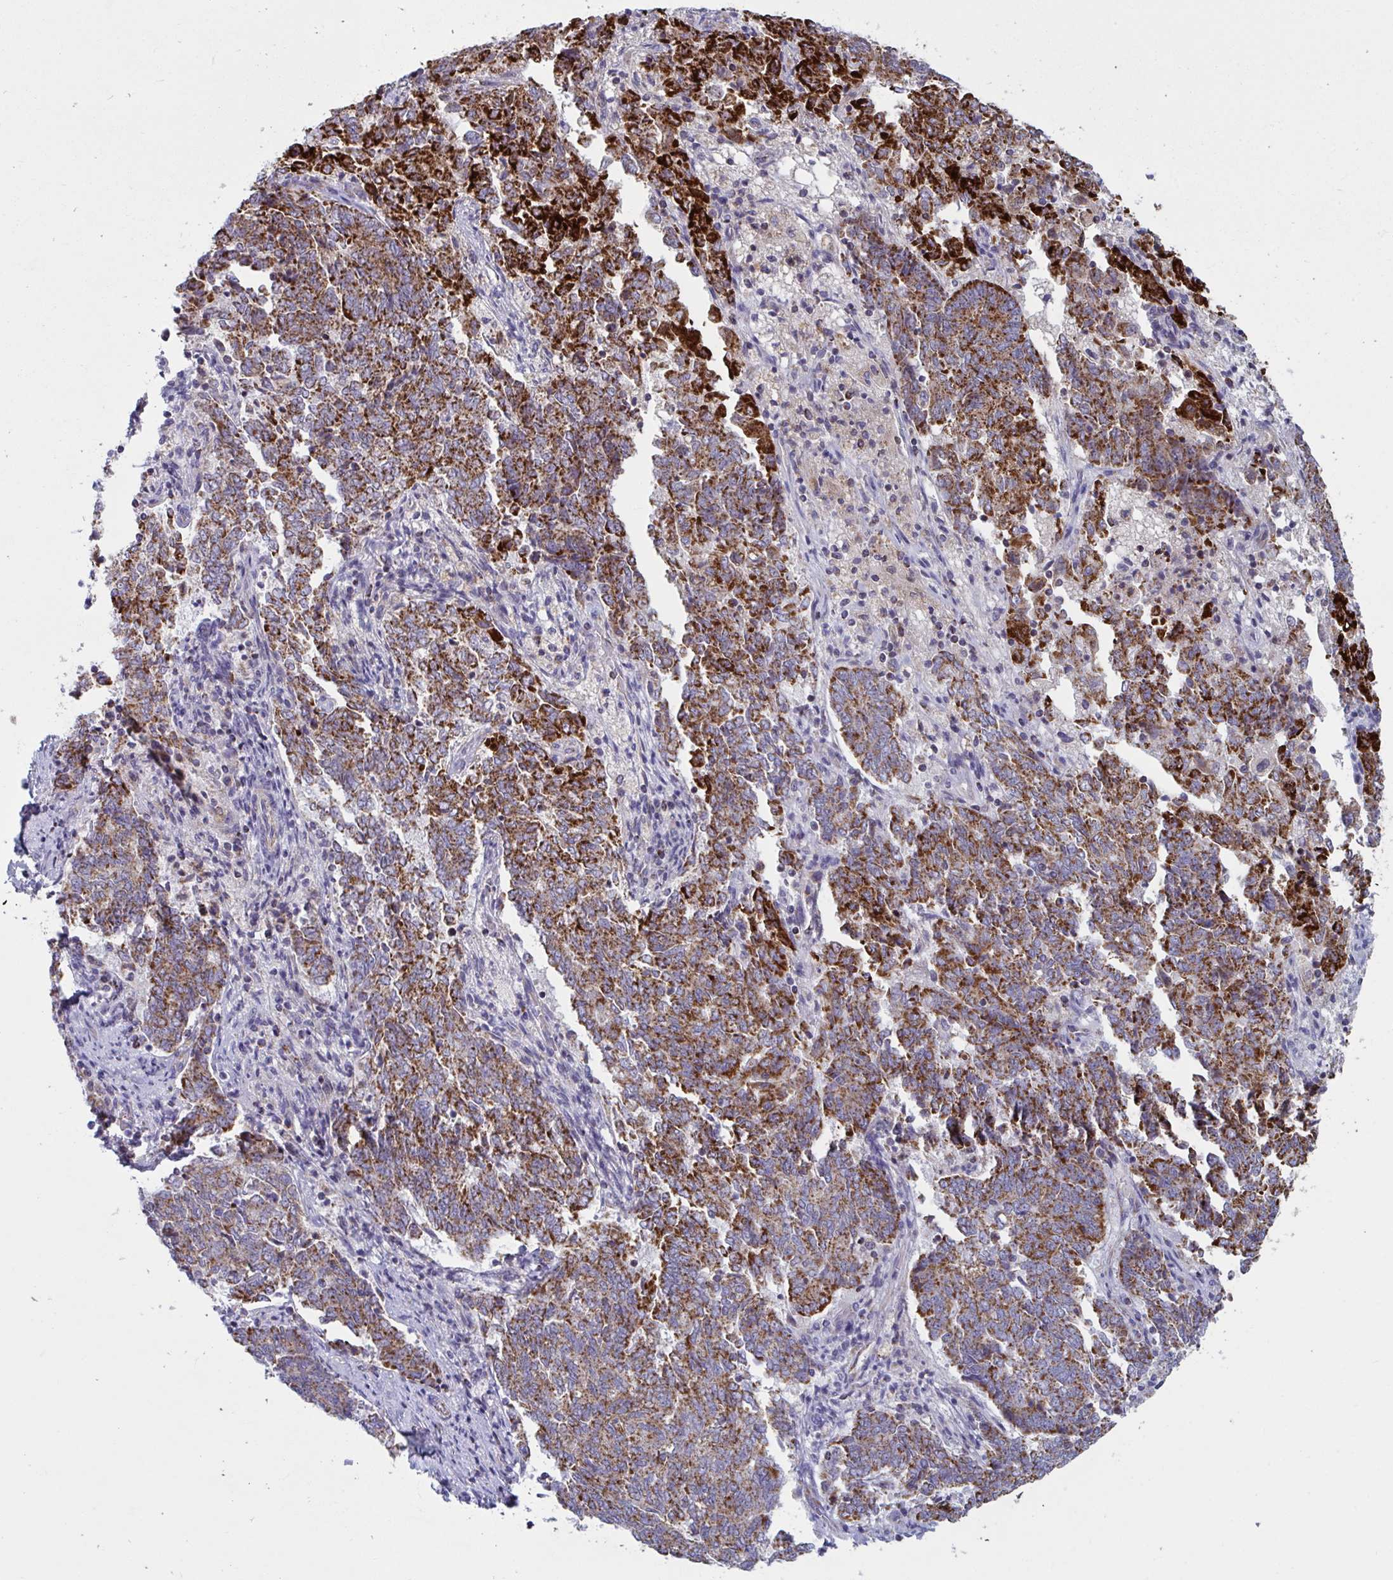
{"staining": {"intensity": "strong", "quantity": ">75%", "location": "cytoplasmic/membranous"}, "tissue": "endometrial cancer", "cell_type": "Tumor cells", "image_type": "cancer", "snomed": [{"axis": "morphology", "description": "Adenocarcinoma, NOS"}, {"axis": "topography", "description": "Endometrium"}], "caption": "About >75% of tumor cells in human endometrial cancer (adenocarcinoma) show strong cytoplasmic/membranous protein expression as visualized by brown immunohistochemical staining.", "gene": "BCAT2", "patient": {"sex": "female", "age": 80}}